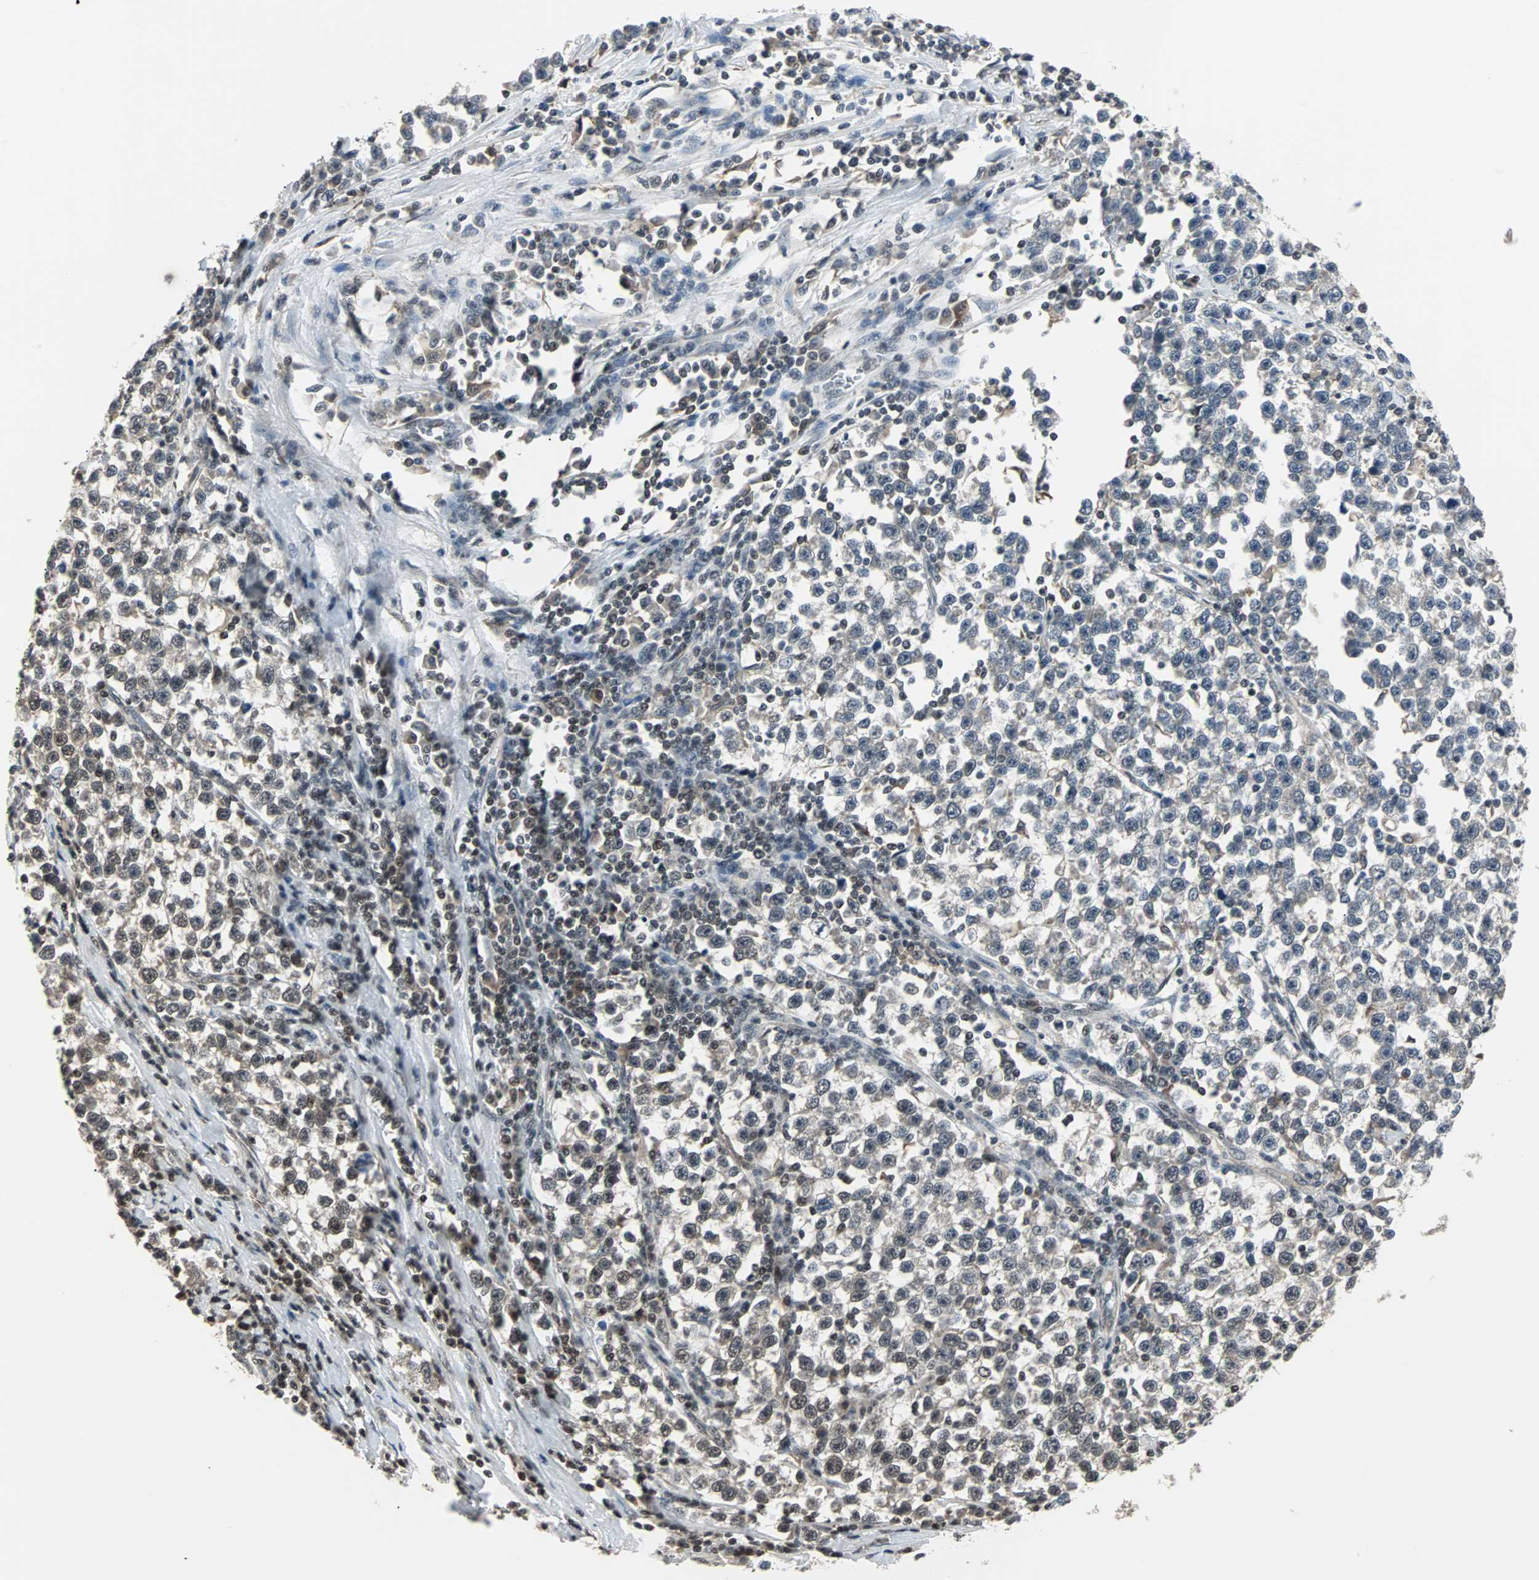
{"staining": {"intensity": "weak", "quantity": "<25%", "location": "nuclear"}, "tissue": "testis cancer", "cell_type": "Tumor cells", "image_type": "cancer", "snomed": [{"axis": "morphology", "description": "Seminoma, NOS"}, {"axis": "topography", "description": "Testis"}], "caption": "Testis seminoma was stained to show a protein in brown. There is no significant positivity in tumor cells.", "gene": "TERF2IP", "patient": {"sex": "male", "age": 43}}